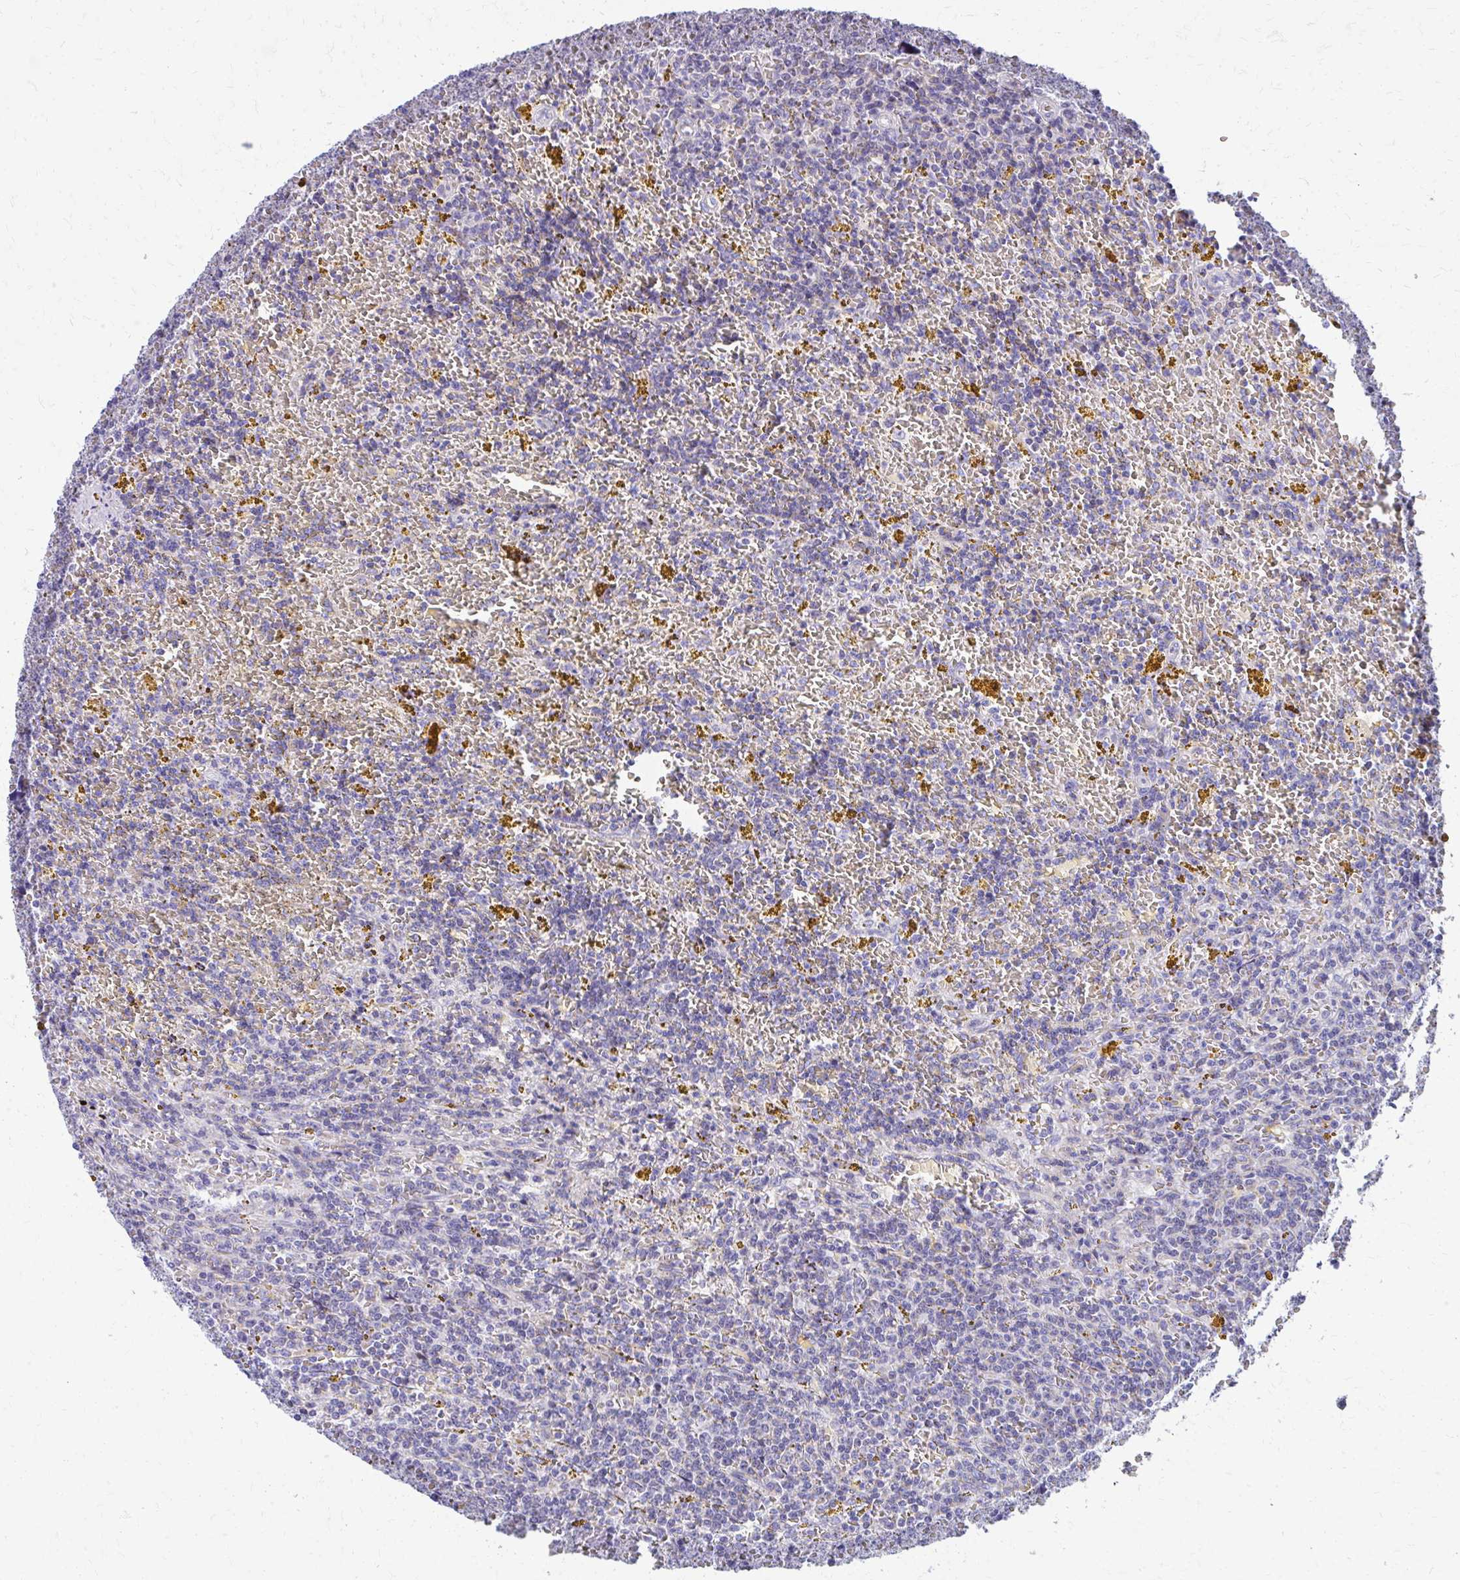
{"staining": {"intensity": "negative", "quantity": "none", "location": "none"}, "tissue": "lymphoma", "cell_type": "Tumor cells", "image_type": "cancer", "snomed": [{"axis": "morphology", "description": "Malignant lymphoma, non-Hodgkin's type, Low grade"}, {"axis": "topography", "description": "Spleen"}, {"axis": "topography", "description": "Lymph node"}], "caption": "An IHC photomicrograph of lymphoma is shown. There is no staining in tumor cells of lymphoma.", "gene": "IL37", "patient": {"sex": "female", "age": 66}}